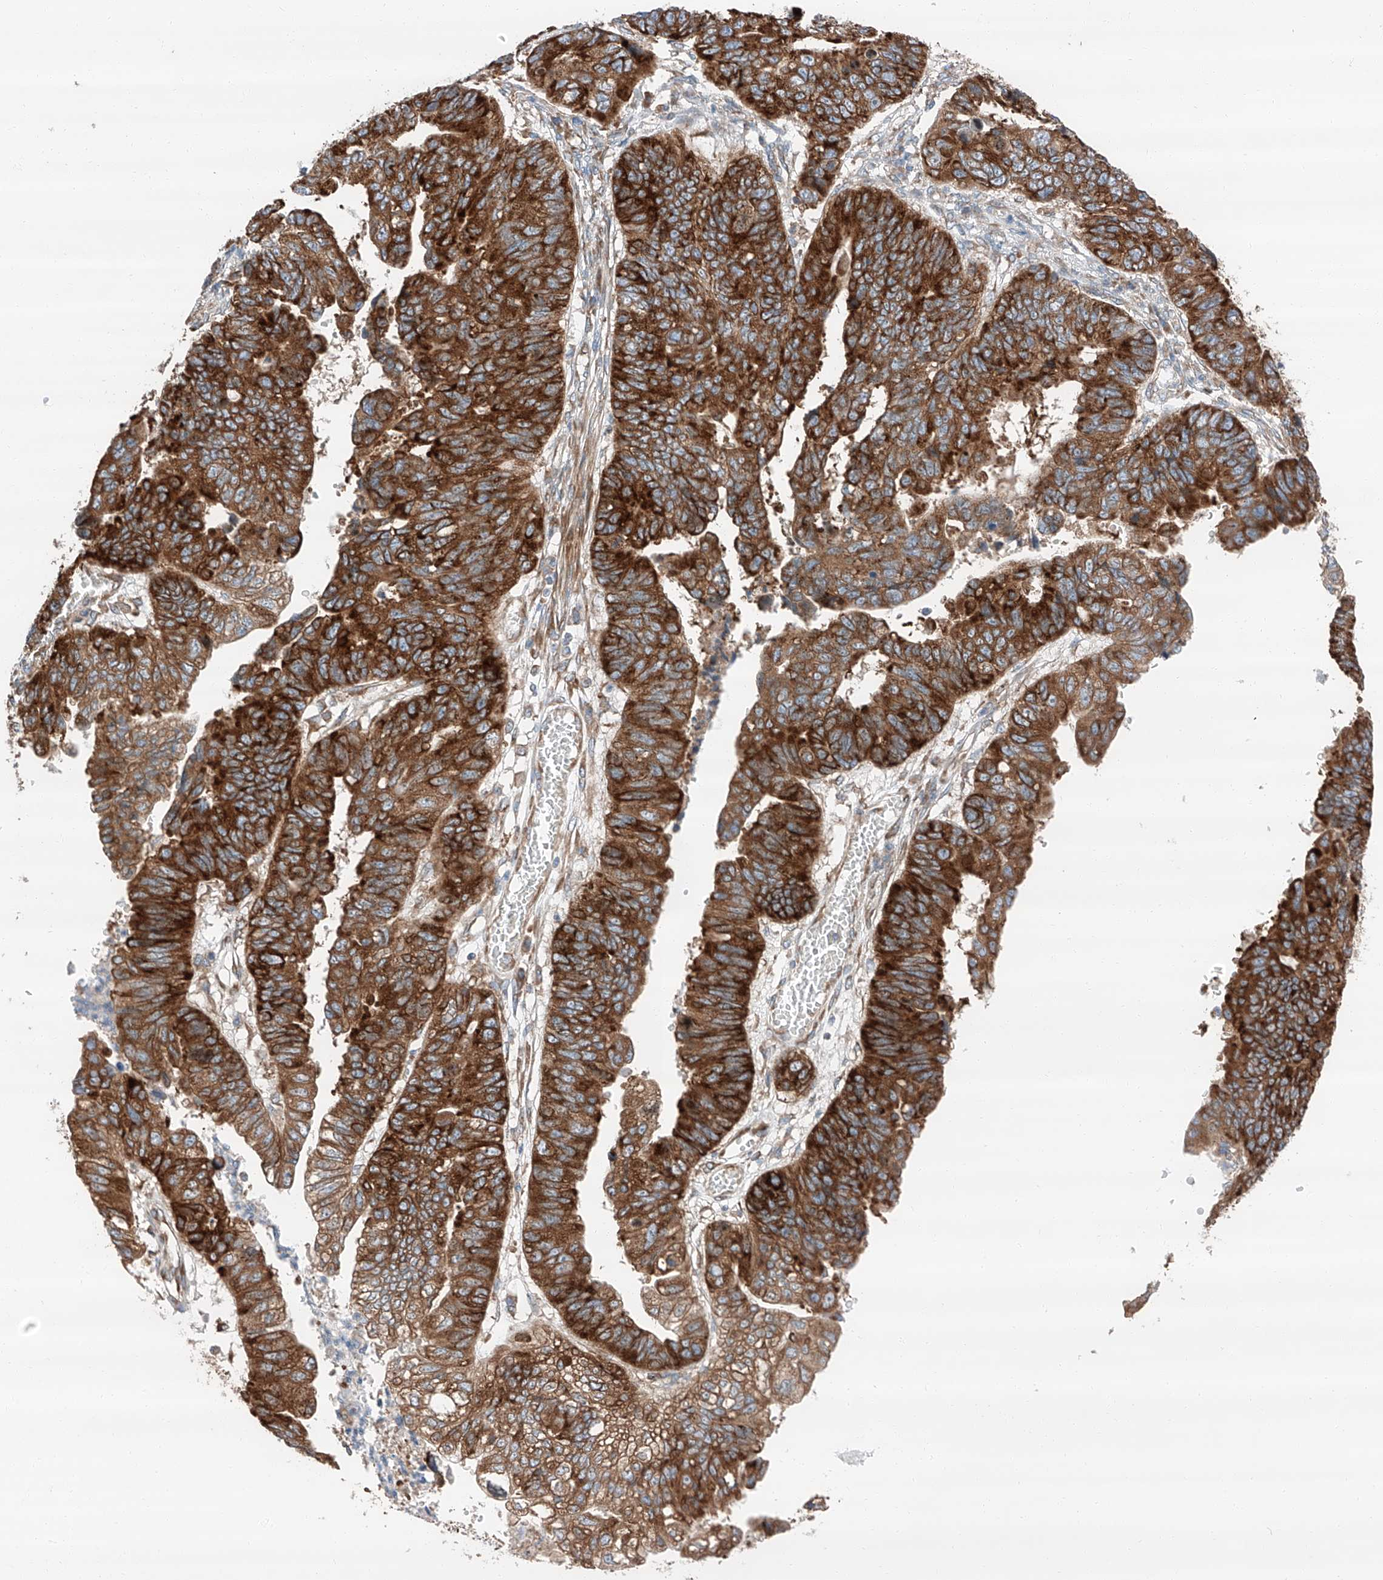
{"staining": {"intensity": "strong", "quantity": ">75%", "location": "cytoplasmic/membranous"}, "tissue": "stomach cancer", "cell_type": "Tumor cells", "image_type": "cancer", "snomed": [{"axis": "morphology", "description": "Adenocarcinoma, NOS"}, {"axis": "topography", "description": "Stomach"}], "caption": "Adenocarcinoma (stomach) tissue demonstrates strong cytoplasmic/membranous expression in about >75% of tumor cells", "gene": "ZC3H15", "patient": {"sex": "male", "age": 59}}